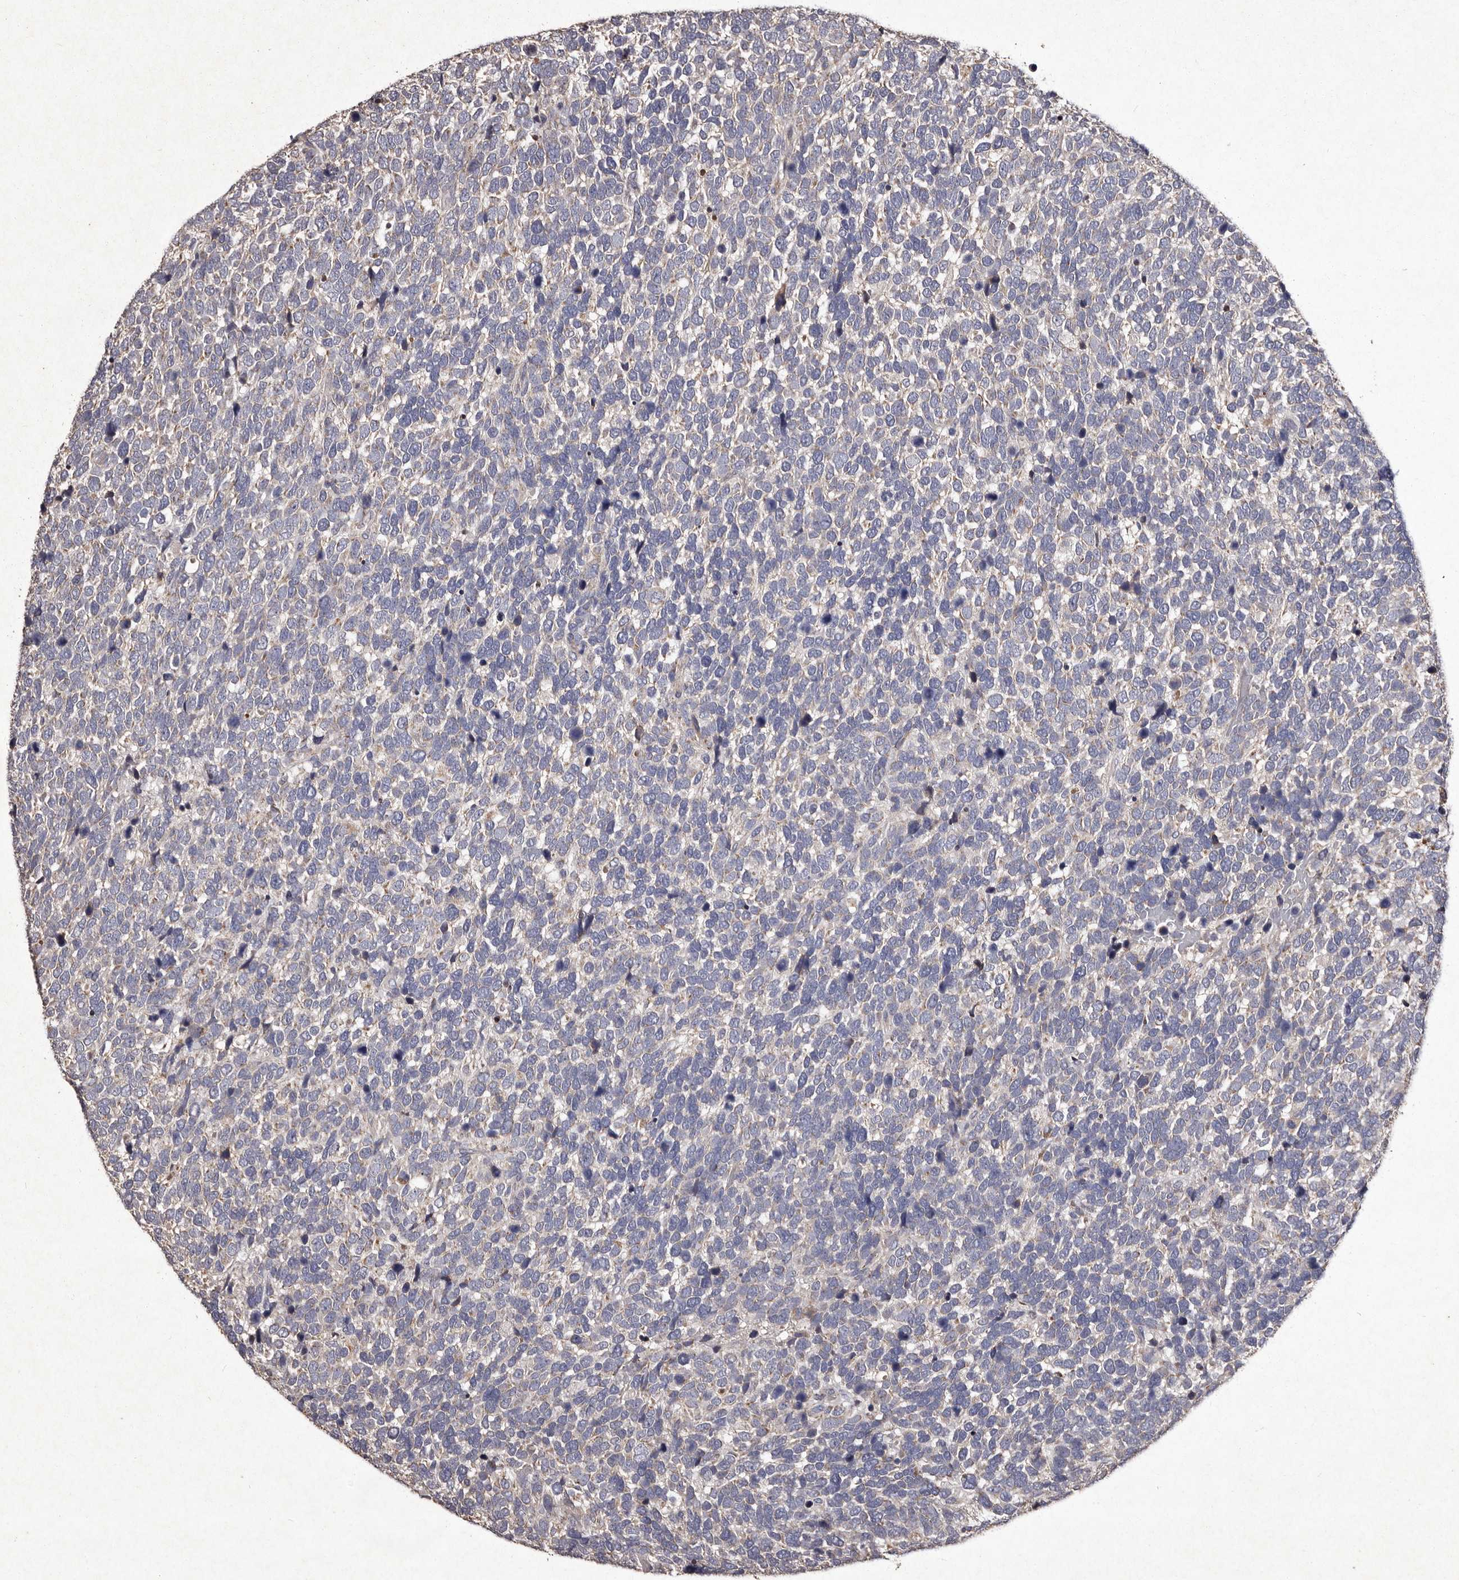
{"staining": {"intensity": "weak", "quantity": "<25%", "location": "cytoplasmic/membranous"}, "tissue": "urothelial cancer", "cell_type": "Tumor cells", "image_type": "cancer", "snomed": [{"axis": "morphology", "description": "Urothelial carcinoma, High grade"}, {"axis": "topography", "description": "Urinary bladder"}], "caption": "DAB immunohistochemical staining of human urothelial cancer reveals no significant positivity in tumor cells. (DAB immunohistochemistry, high magnification).", "gene": "TFB1M", "patient": {"sex": "female", "age": 82}}